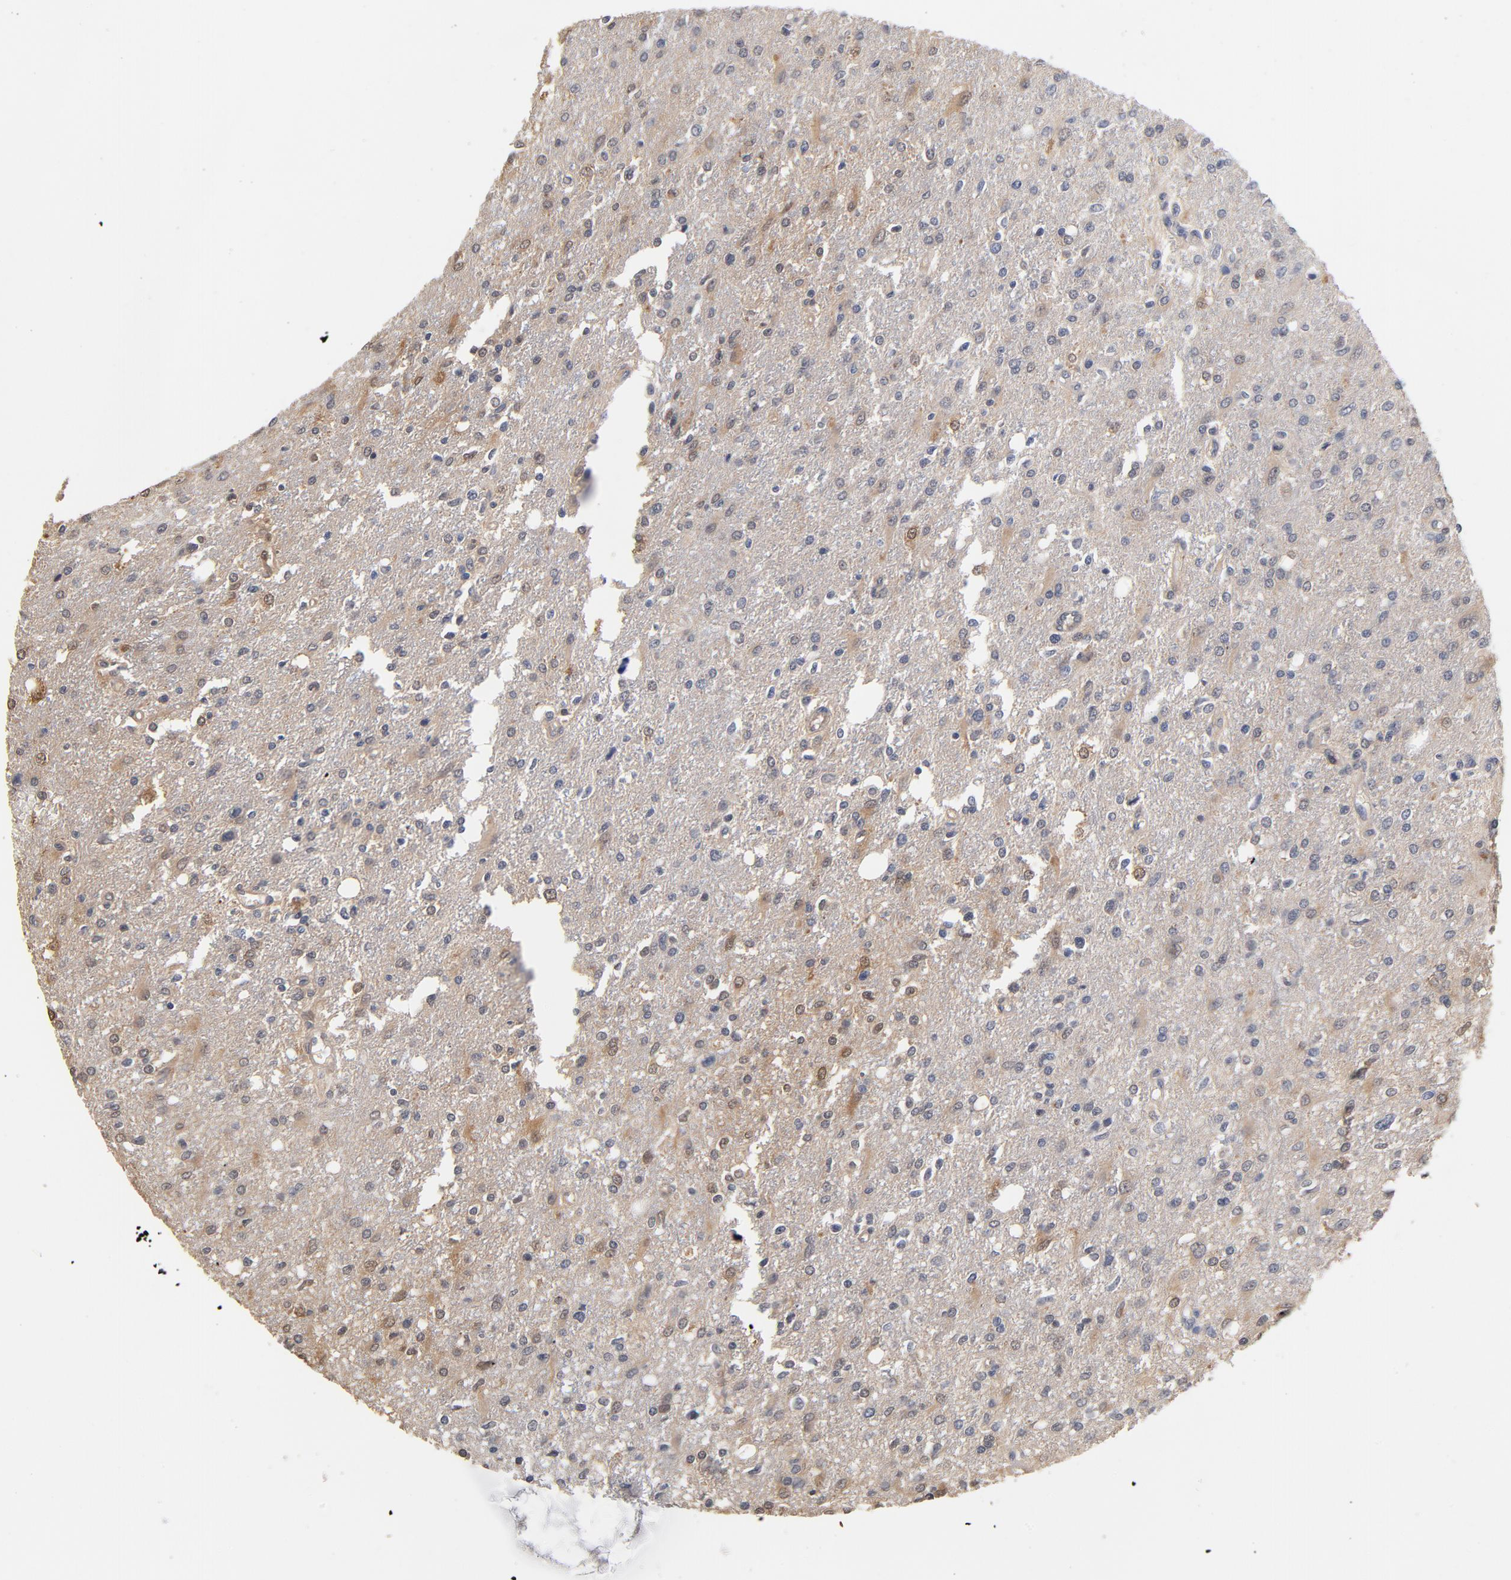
{"staining": {"intensity": "moderate", "quantity": "<25%", "location": "cytoplasmic/membranous"}, "tissue": "glioma", "cell_type": "Tumor cells", "image_type": "cancer", "snomed": [{"axis": "morphology", "description": "Glioma, malignant, High grade"}, {"axis": "topography", "description": "Cerebral cortex"}], "caption": "This histopathology image exhibits immunohistochemistry staining of malignant high-grade glioma, with low moderate cytoplasmic/membranous expression in approximately <25% of tumor cells.", "gene": "MIF", "patient": {"sex": "male", "age": 76}}